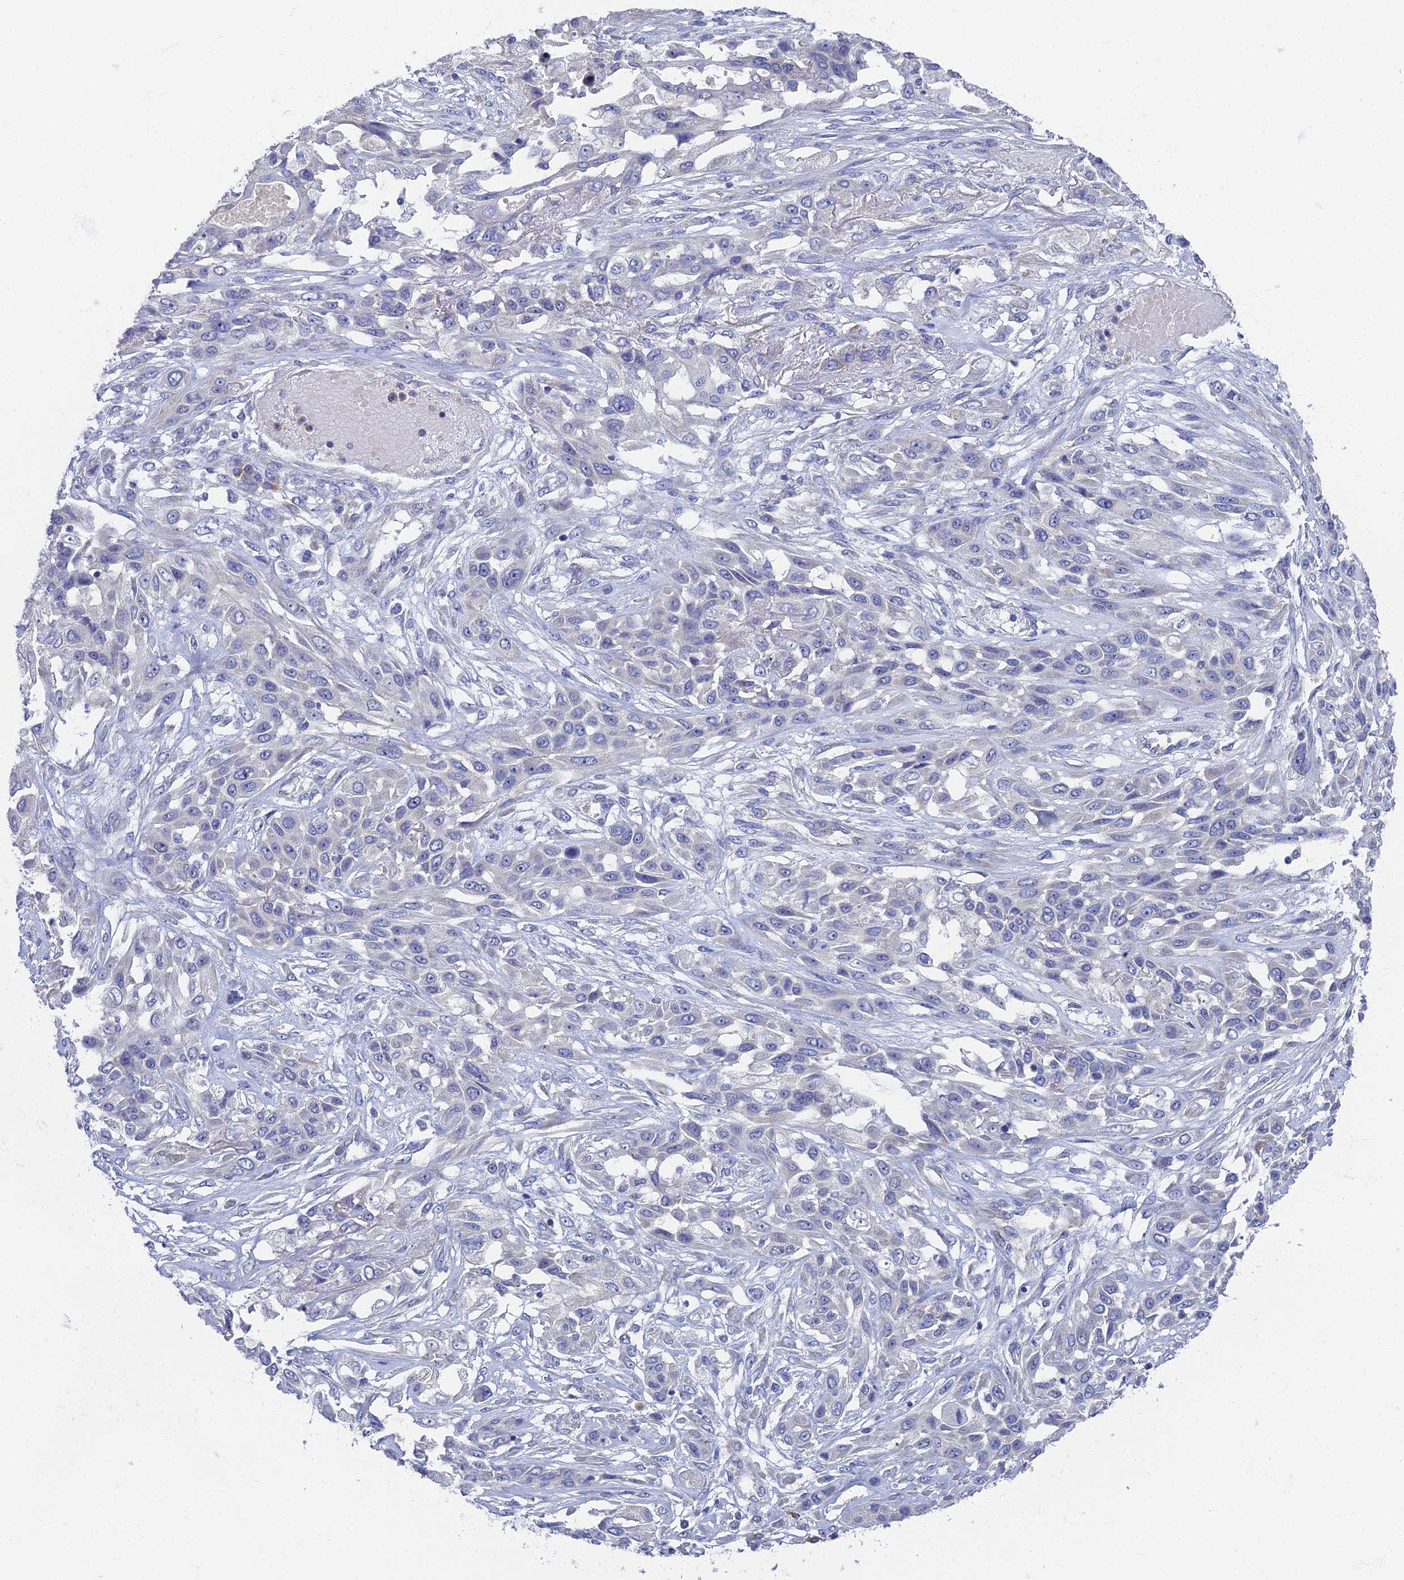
{"staining": {"intensity": "negative", "quantity": "none", "location": "none"}, "tissue": "lung cancer", "cell_type": "Tumor cells", "image_type": "cancer", "snomed": [{"axis": "morphology", "description": "Squamous cell carcinoma, NOS"}, {"axis": "topography", "description": "Lung"}], "caption": "Immunohistochemical staining of human lung squamous cell carcinoma exhibits no significant positivity in tumor cells.", "gene": "SPIN4", "patient": {"sex": "female", "age": 70}}